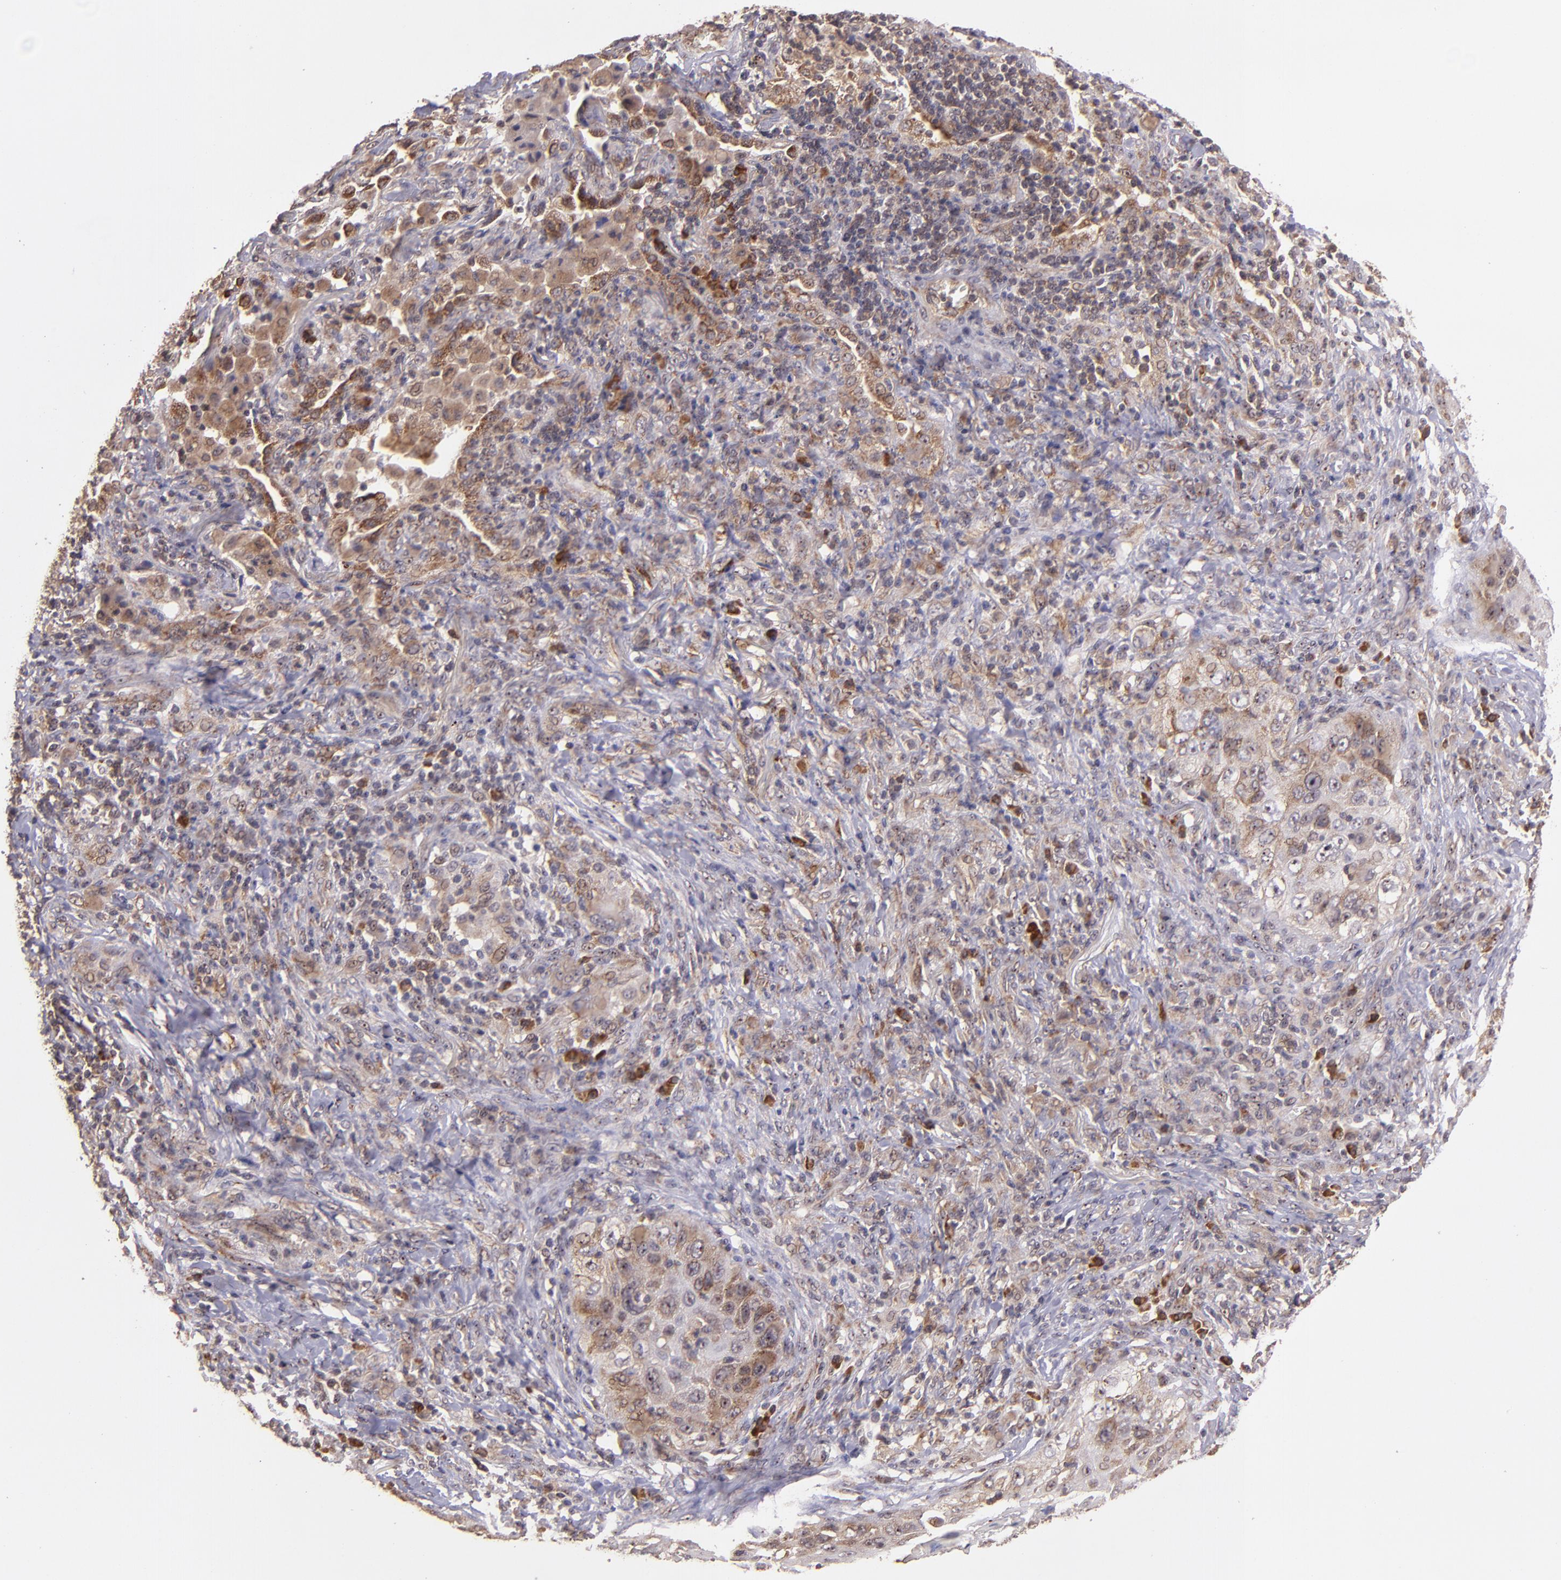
{"staining": {"intensity": "strong", "quantity": ">75%", "location": "cytoplasmic/membranous"}, "tissue": "lung cancer", "cell_type": "Tumor cells", "image_type": "cancer", "snomed": [{"axis": "morphology", "description": "Squamous cell carcinoma, NOS"}, {"axis": "topography", "description": "Lung"}], "caption": "Squamous cell carcinoma (lung) tissue exhibits strong cytoplasmic/membranous expression in about >75% of tumor cells, visualized by immunohistochemistry.", "gene": "USP51", "patient": {"sex": "female", "age": 67}}